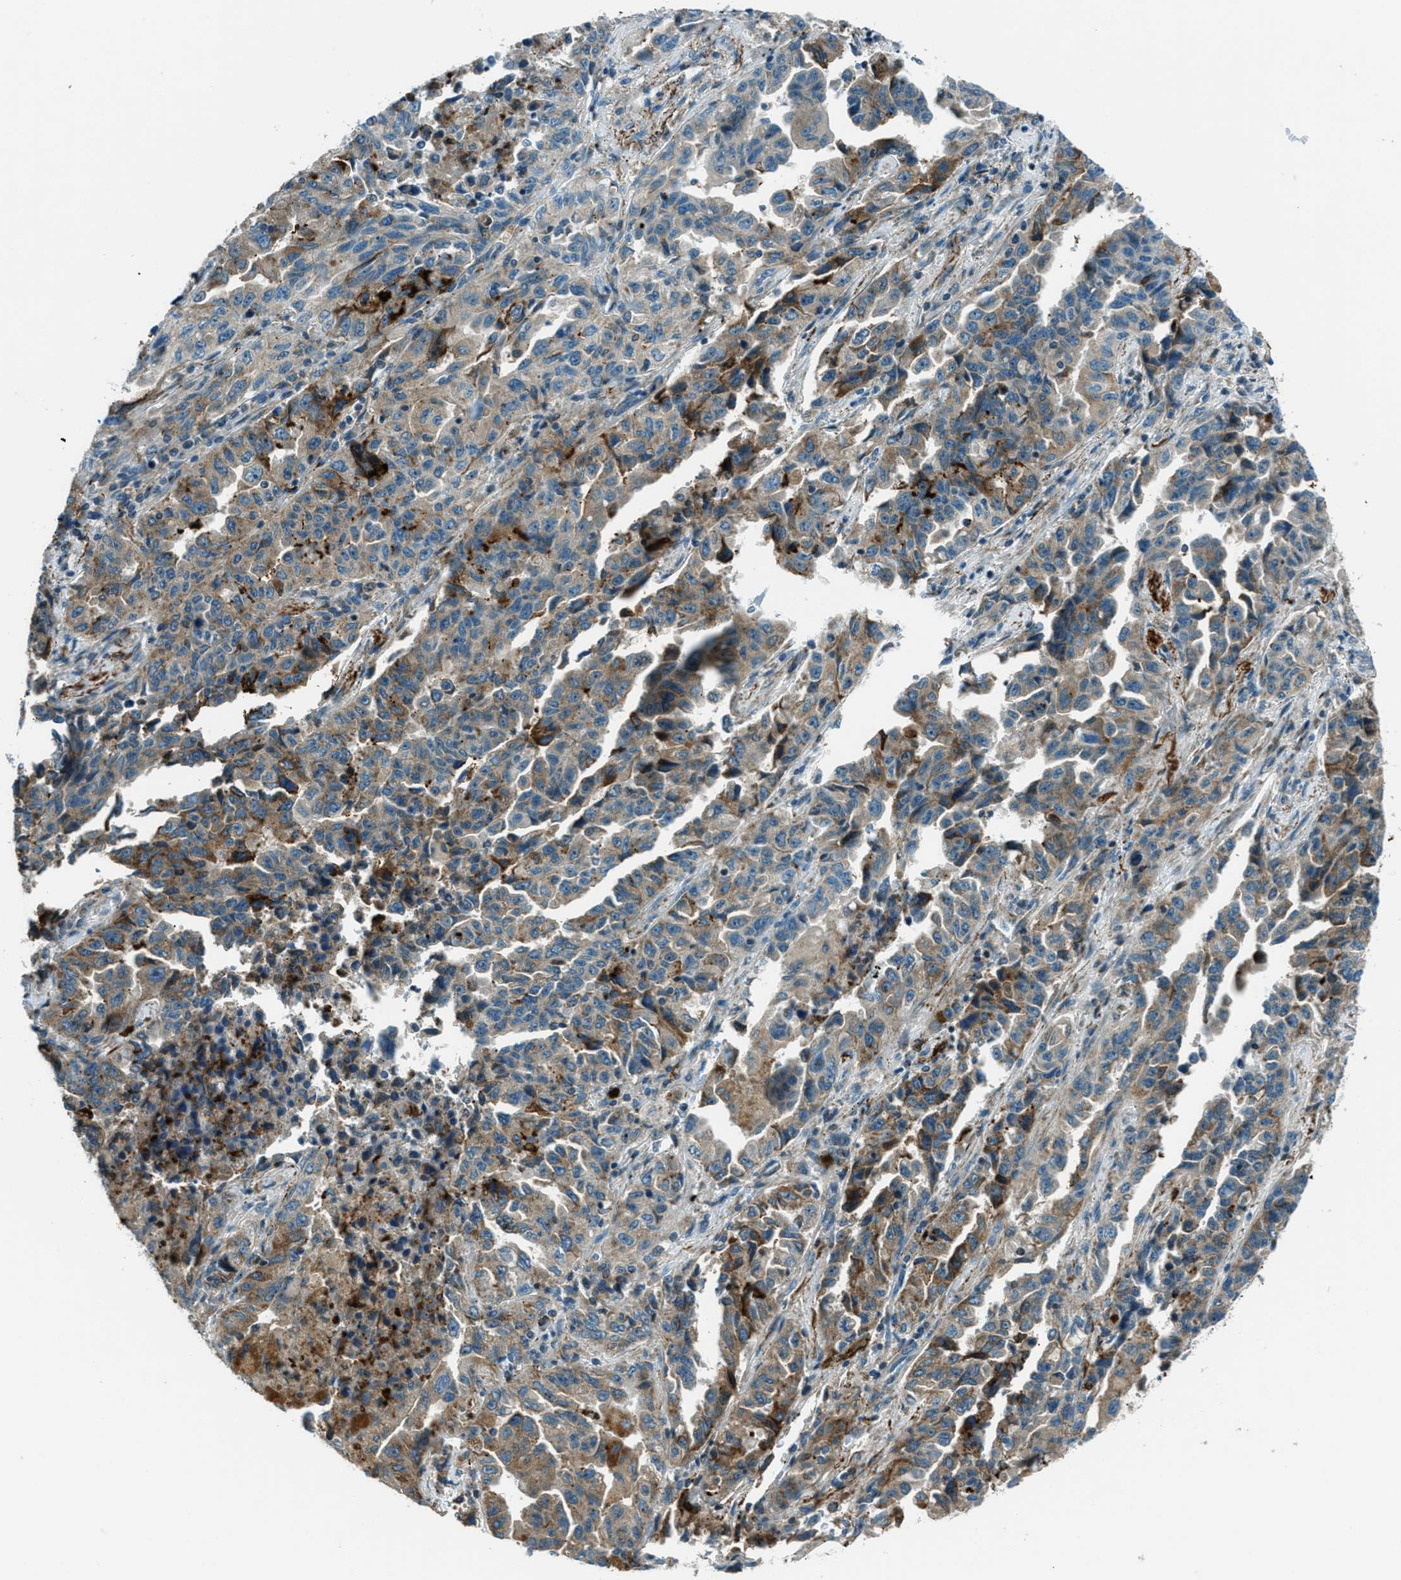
{"staining": {"intensity": "moderate", "quantity": "25%-75%", "location": "cytoplasmic/membranous"}, "tissue": "lung cancer", "cell_type": "Tumor cells", "image_type": "cancer", "snomed": [{"axis": "morphology", "description": "Adenocarcinoma, NOS"}, {"axis": "topography", "description": "Lung"}], "caption": "High-power microscopy captured an immunohistochemistry image of lung cancer, revealing moderate cytoplasmic/membranous staining in approximately 25%-75% of tumor cells.", "gene": "FAR1", "patient": {"sex": "female", "age": 51}}